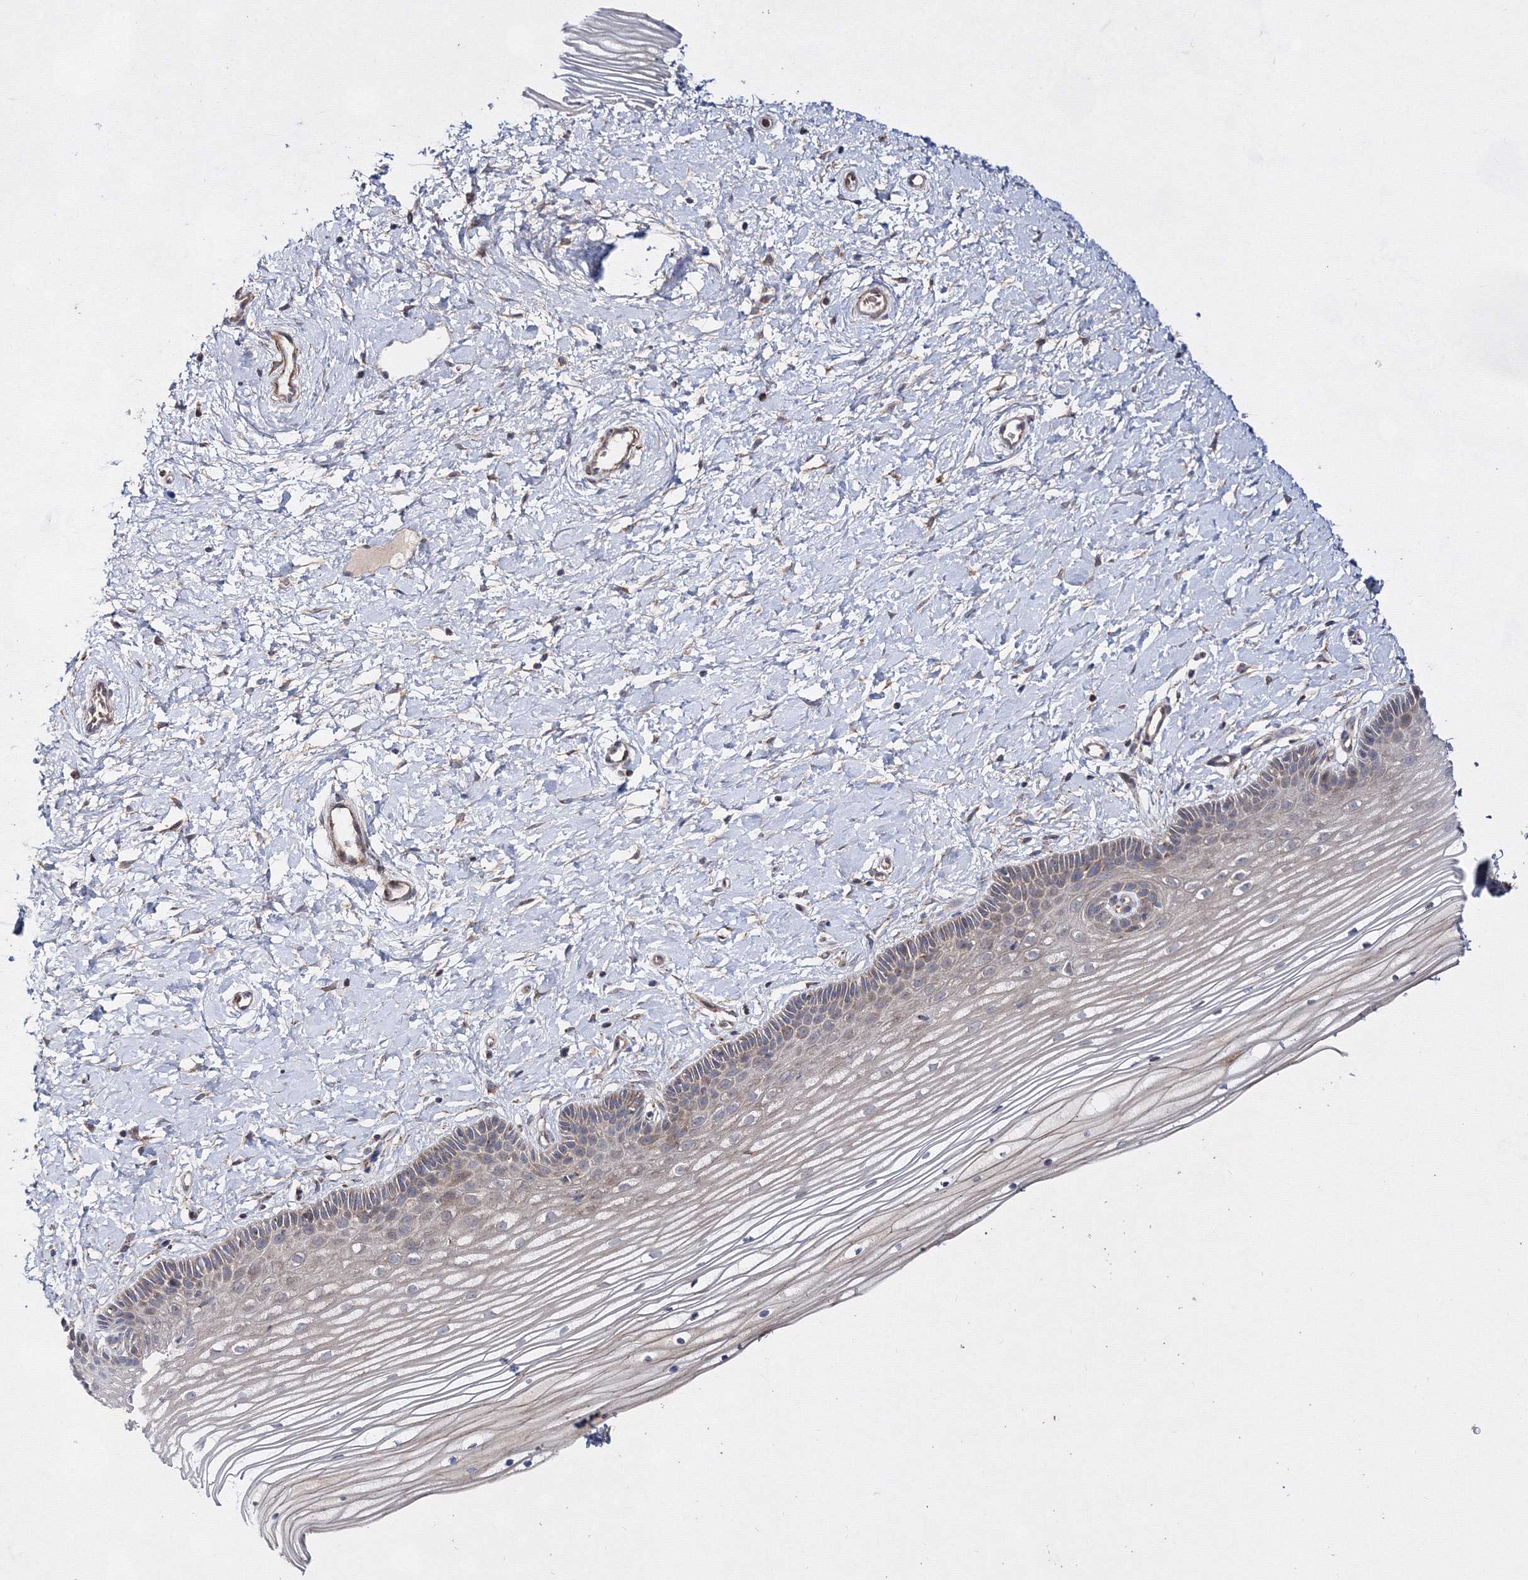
{"staining": {"intensity": "moderate", "quantity": "<25%", "location": "cytoplasmic/membranous"}, "tissue": "vagina", "cell_type": "Squamous epithelial cells", "image_type": "normal", "snomed": [{"axis": "morphology", "description": "Normal tissue, NOS"}, {"axis": "topography", "description": "Vagina"}, {"axis": "topography", "description": "Cervix"}], "caption": "Vagina was stained to show a protein in brown. There is low levels of moderate cytoplasmic/membranous staining in approximately <25% of squamous epithelial cells. (IHC, brightfield microscopy, high magnification).", "gene": "GFM1", "patient": {"sex": "female", "age": 40}}